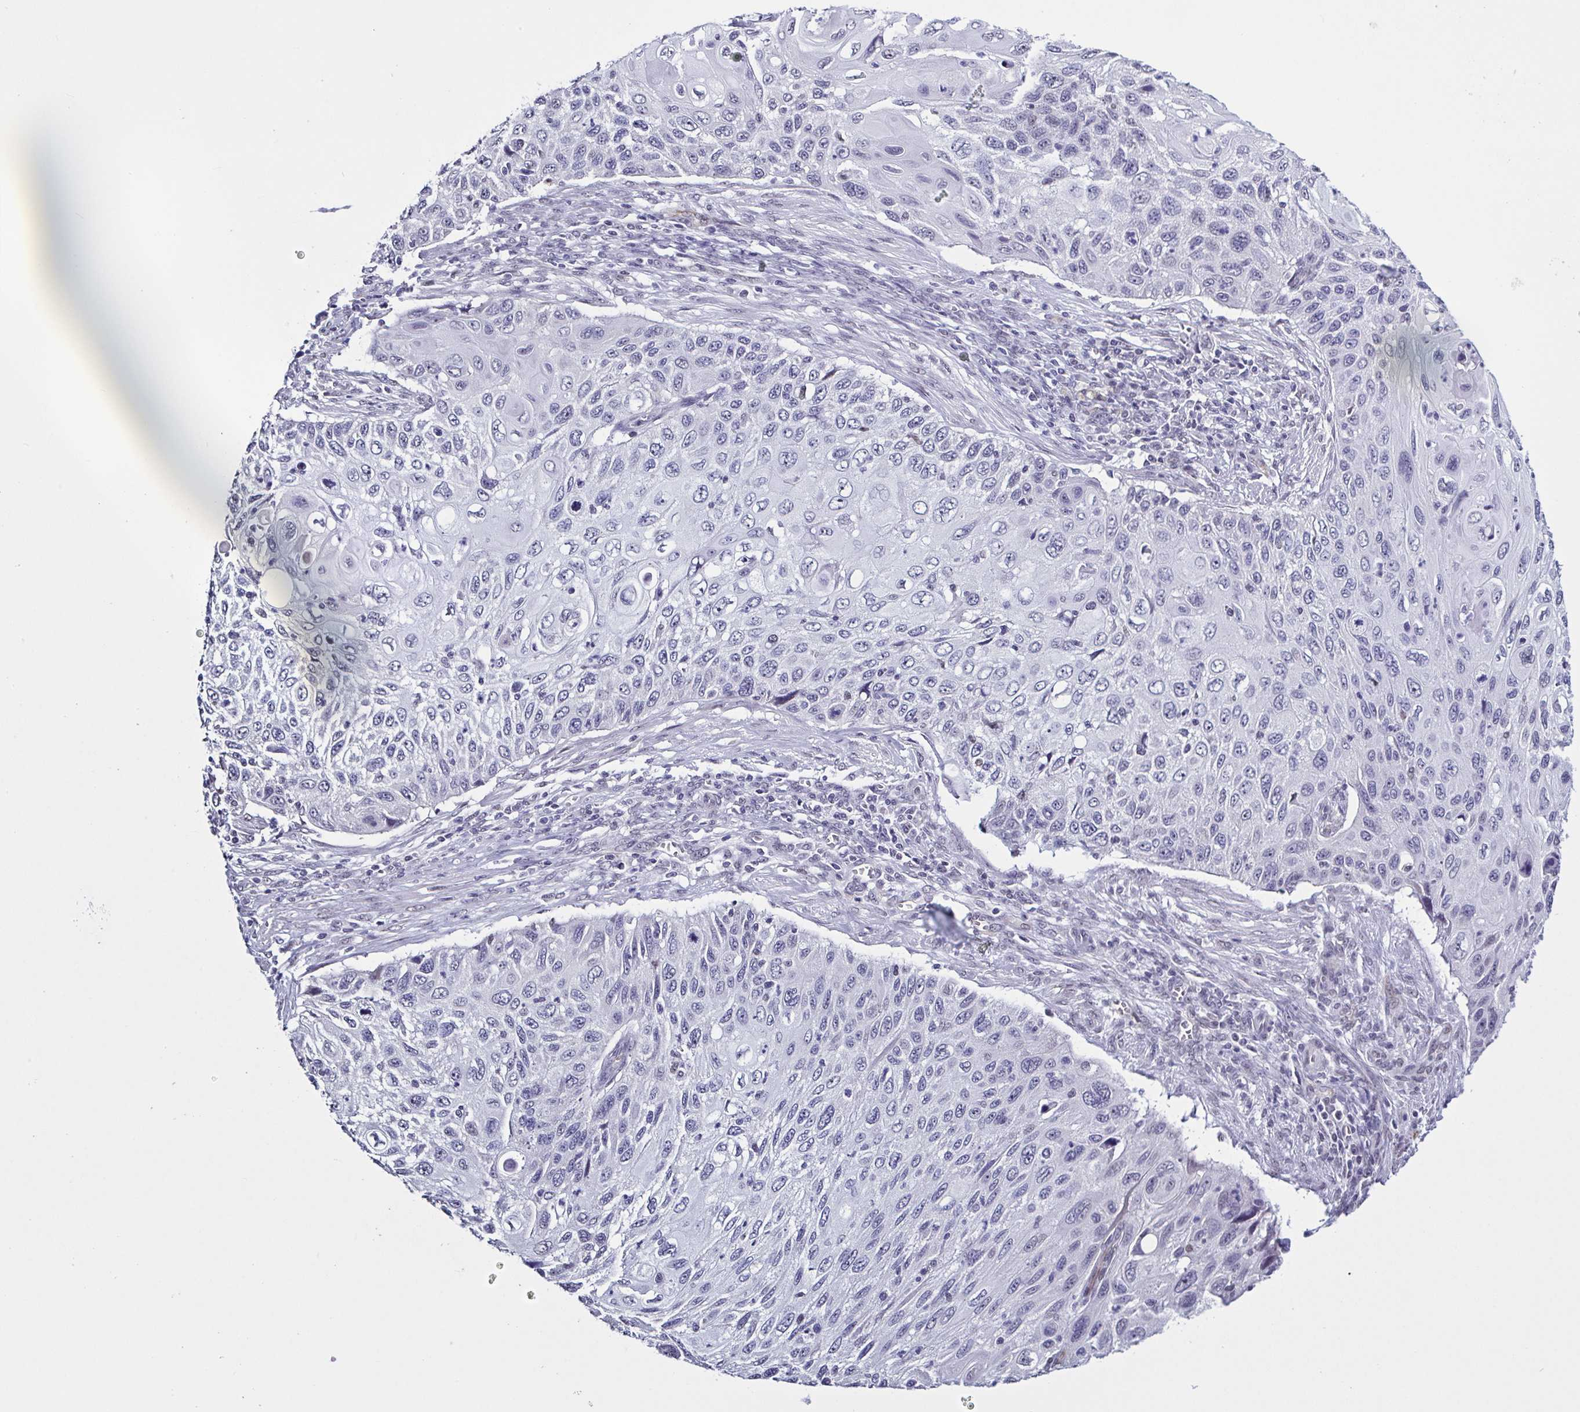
{"staining": {"intensity": "negative", "quantity": "none", "location": "none"}, "tissue": "cervical cancer", "cell_type": "Tumor cells", "image_type": "cancer", "snomed": [{"axis": "morphology", "description": "Squamous cell carcinoma, NOS"}, {"axis": "topography", "description": "Cervix"}], "caption": "A micrograph of squamous cell carcinoma (cervical) stained for a protein displays no brown staining in tumor cells.", "gene": "TMEM92", "patient": {"sex": "female", "age": 70}}